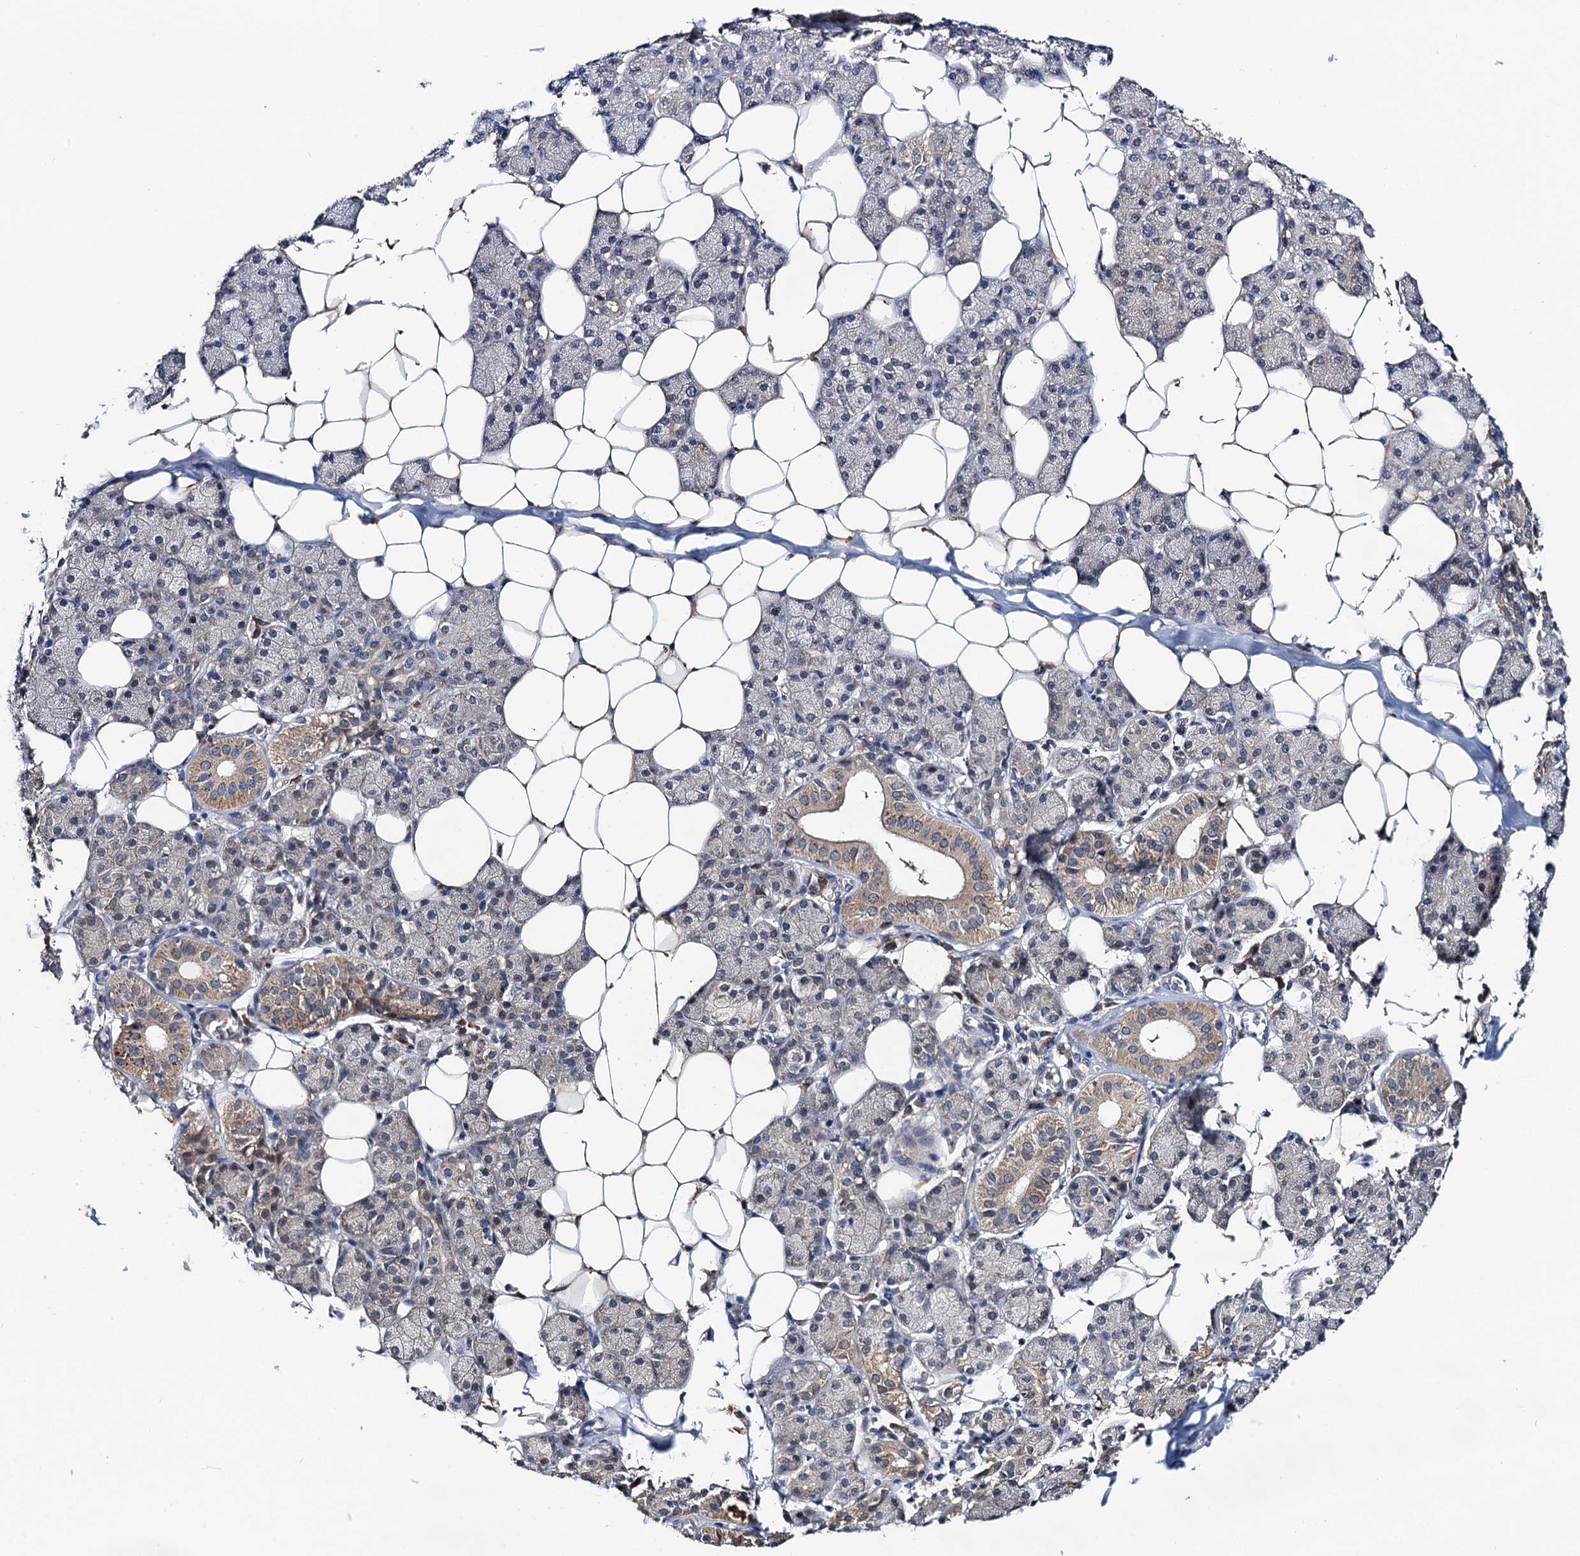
{"staining": {"intensity": "weak", "quantity": "25%-75%", "location": "cytoplasmic/membranous"}, "tissue": "salivary gland", "cell_type": "Glandular cells", "image_type": "normal", "snomed": [{"axis": "morphology", "description": "Normal tissue, NOS"}, {"axis": "topography", "description": "Salivary gland"}], "caption": "Immunohistochemistry (IHC) micrograph of normal human salivary gland stained for a protein (brown), which displays low levels of weak cytoplasmic/membranous staining in about 25%-75% of glandular cells.", "gene": "TMEM39B", "patient": {"sex": "female", "age": 33}}